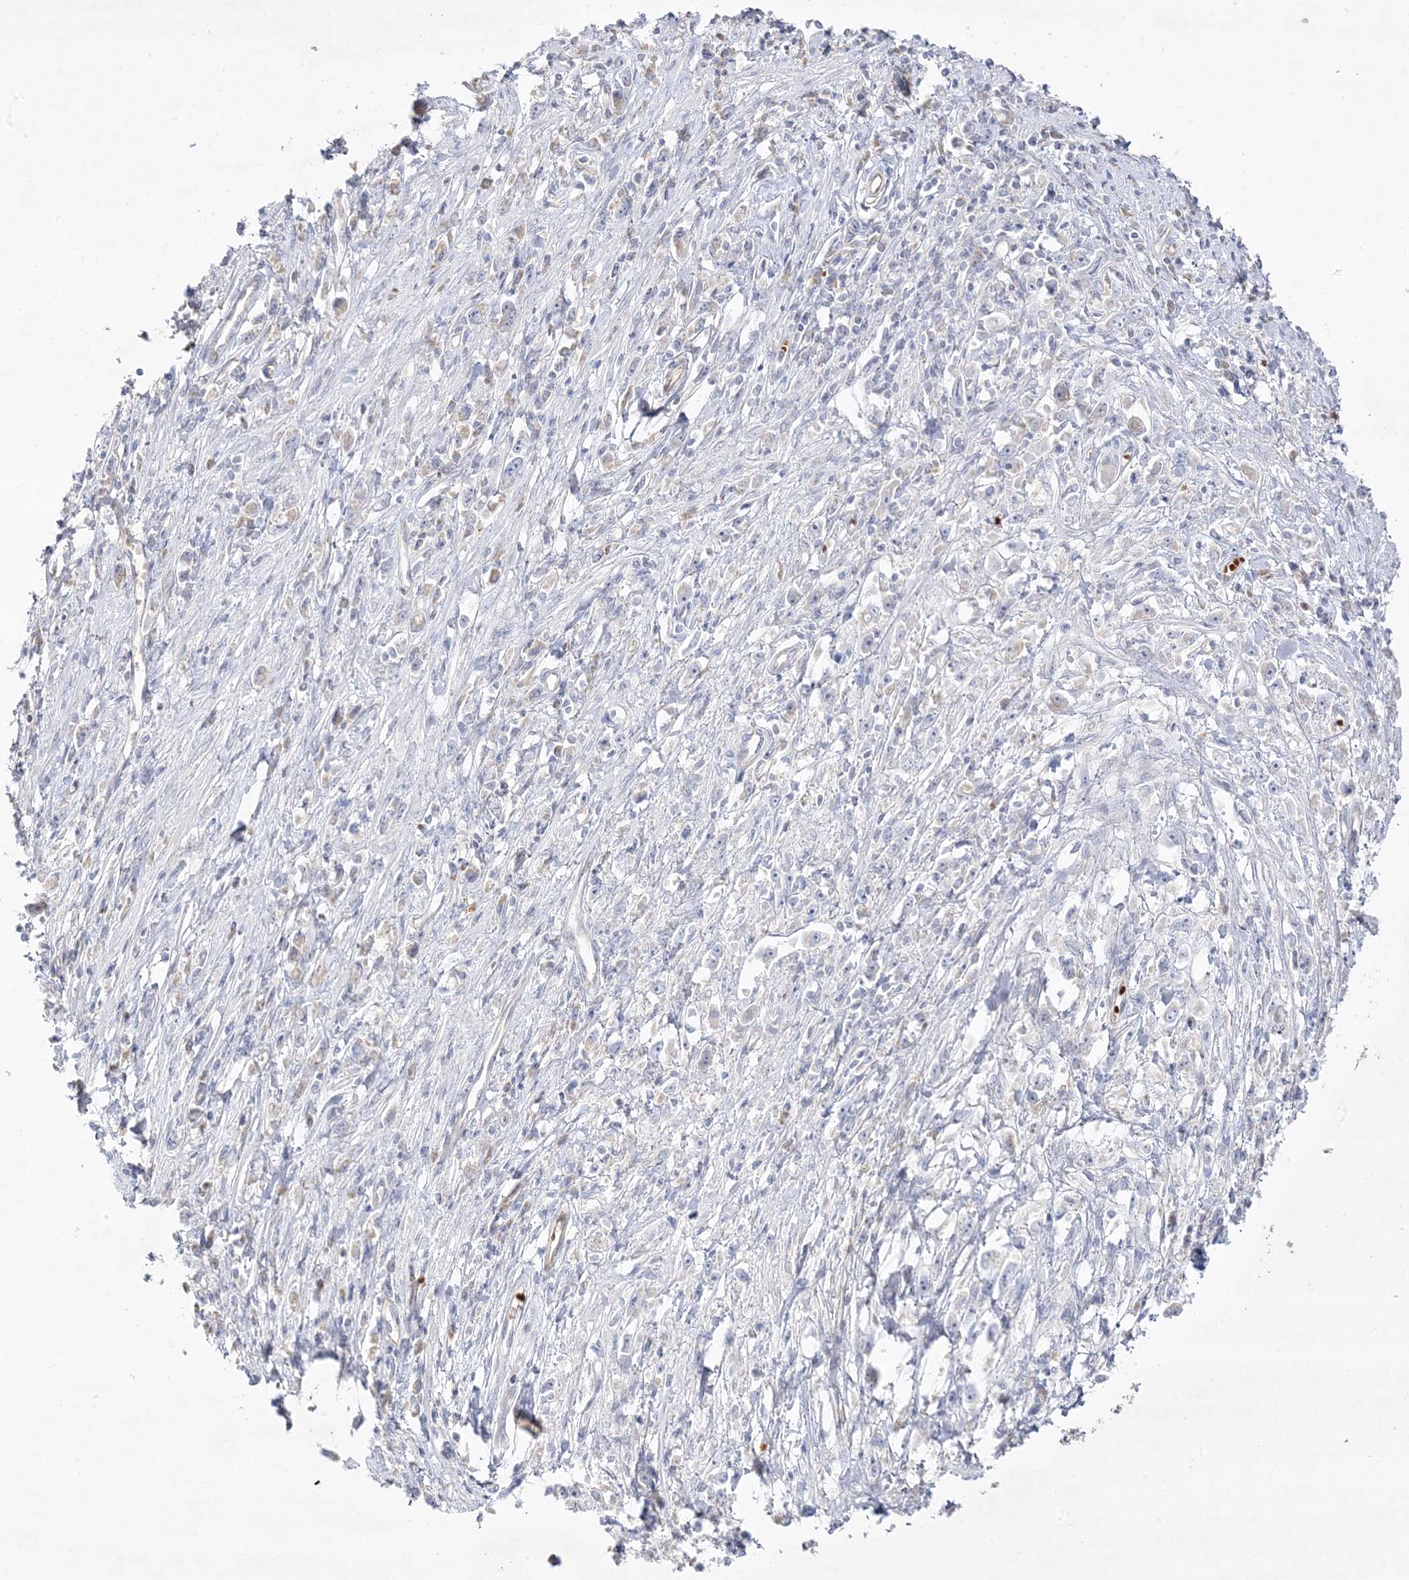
{"staining": {"intensity": "negative", "quantity": "none", "location": "none"}, "tissue": "stomach cancer", "cell_type": "Tumor cells", "image_type": "cancer", "snomed": [{"axis": "morphology", "description": "Adenocarcinoma, NOS"}, {"axis": "topography", "description": "Stomach"}], "caption": "High magnification brightfield microscopy of stomach cancer stained with DAB (brown) and counterstained with hematoxylin (blue): tumor cells show no significant positivity. Nuclei are stained in blue.", "gene": "TRANK1", "patient": {"sex": "female", "age": 59}}